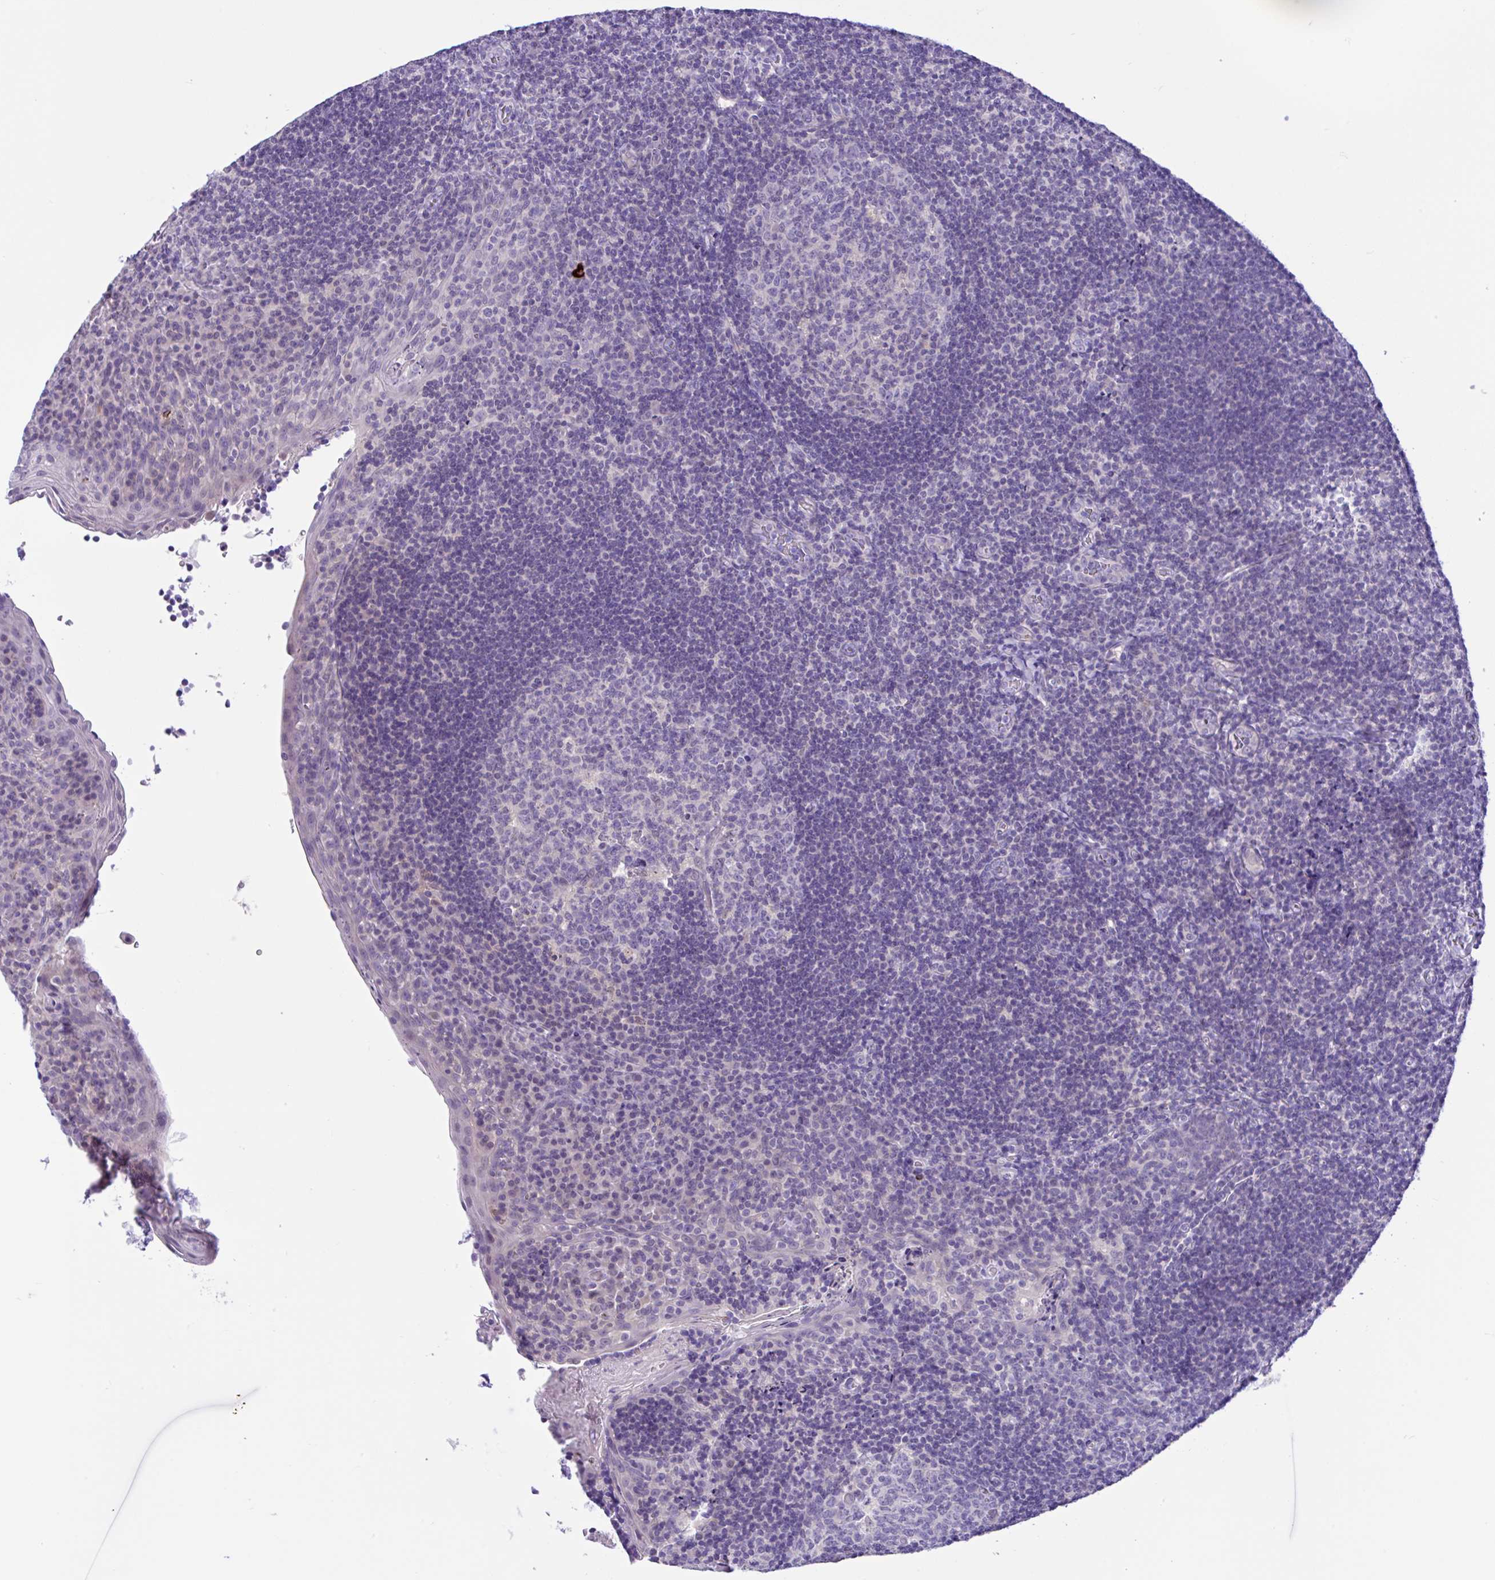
{"staining": {"intensity": "negative", "quantity": "none", "location": "none"}, "tissue": "tonsil", "cell_type": "Germinal center cells", "image_type": "normal", "snomed": [{"axis": "morphology", "description": "Normal tissue, NOS"}, {"axis": "topography", "description": "Tonsil"}], "caption": "DAB (3,3'-diaminobenzidine) immunohistochemical staining of normal tonsil displays no significant positivity in germinal center cells. (DAB (3,3'-diaminobenzidine) immunohistochemistry, high magnification).", "gene": "ANO4", "patient": {"sex": "male", "age": 17}}